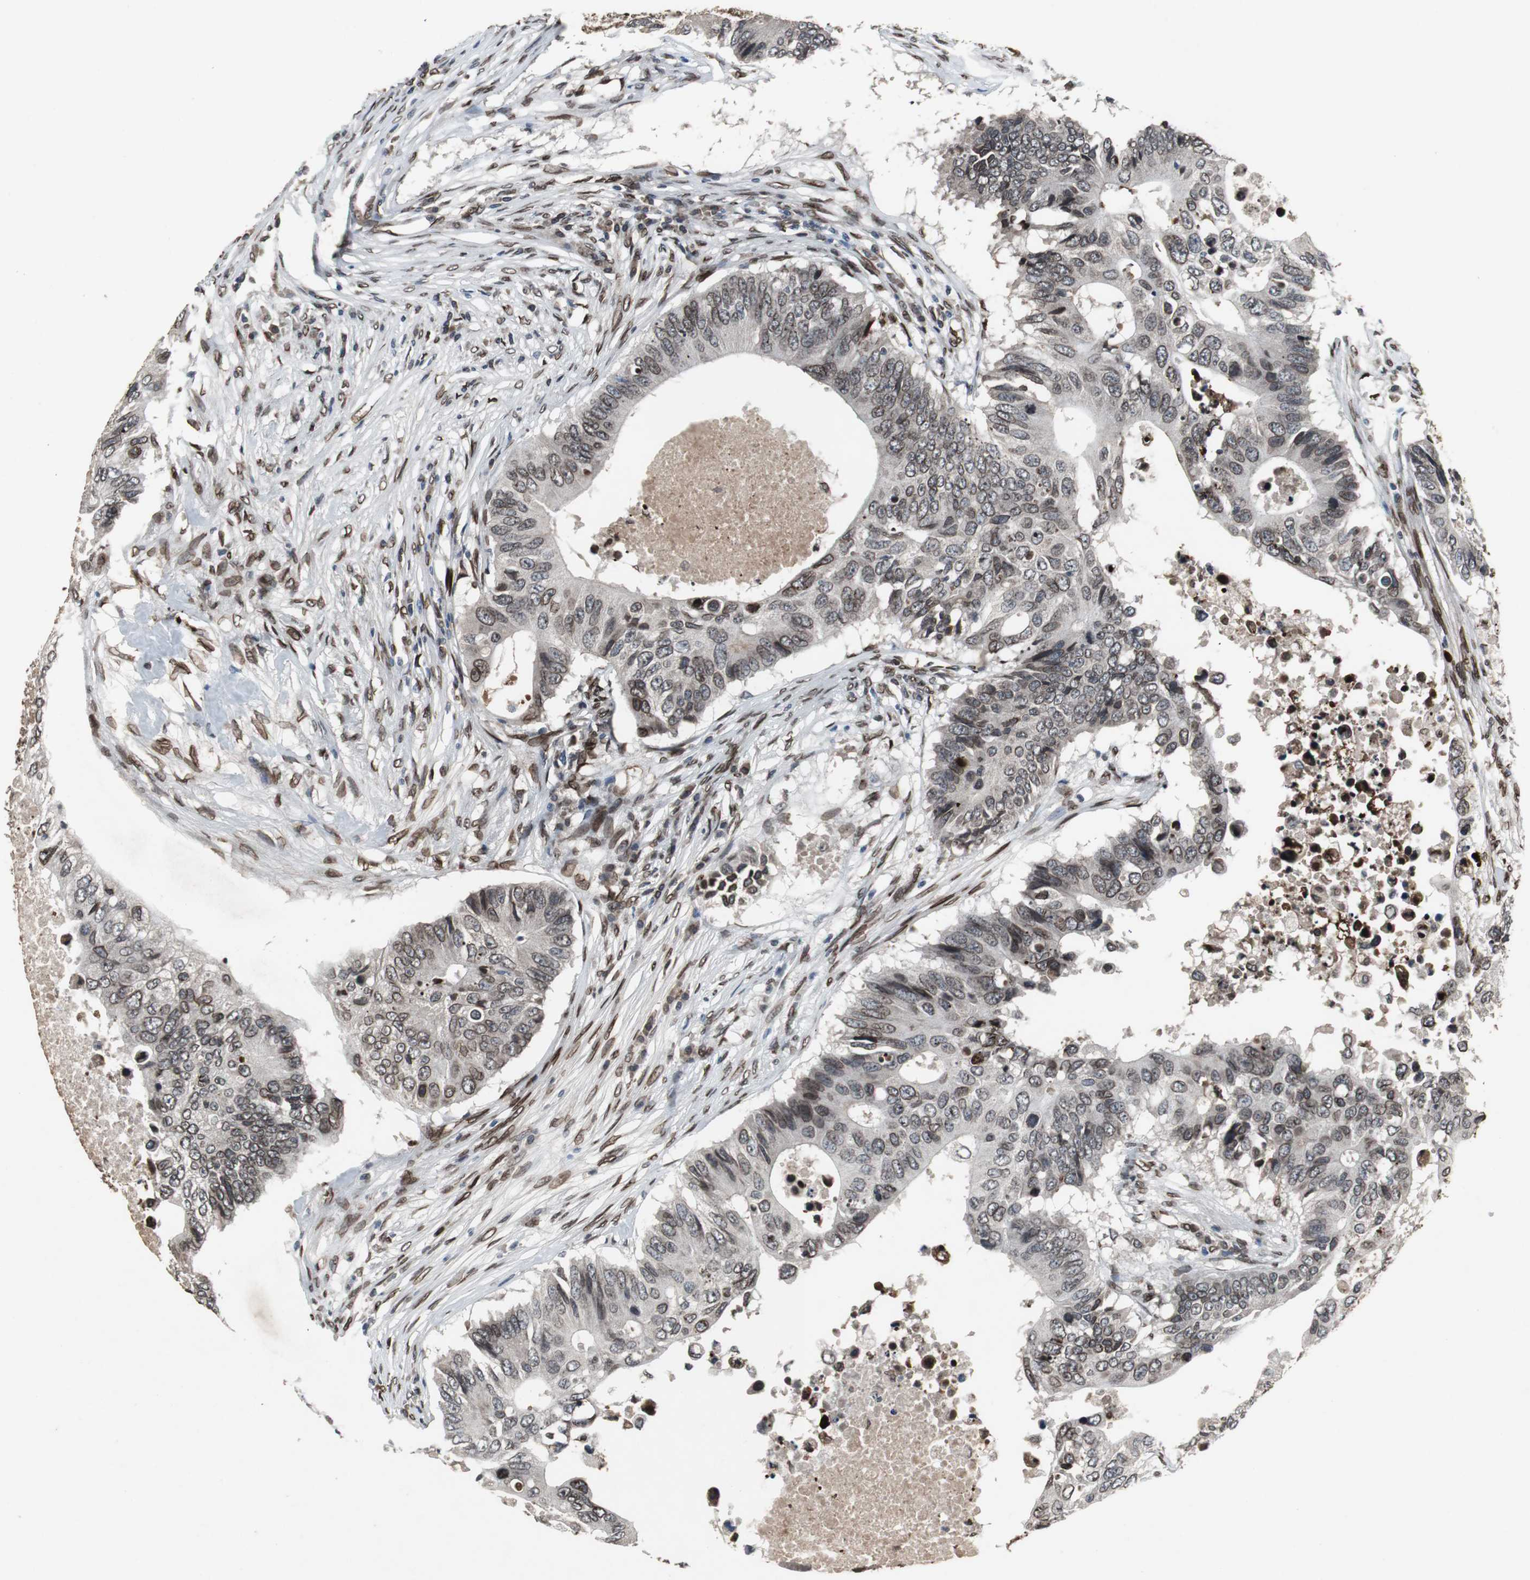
{"staining": {"intensity": "strong", "quantity": "25%-75%", "location": "cytoplasmic/membranous,nuclear"}, "tissue": "colorectal cancer", "cell_type": "Tumor cells", "image_type": "cancer", "snomed": [{"axis": "morphology", "description": "Adenocarcinoma, NOS"}, {"axis": "topography", "description": "Colon"}], "caption": "Protein analysis of adenocarcinoma (colorectal) tissue displays strong cytoplasmic/membranous and nuclear expression in approximately 25%-75% of tumor cells. The staining is performed using DAB (3,3'-diaminobenzidine) brown chromogen to label protein expression. The nuclei are counter-stained blue using hematoxylin.", "gene": "LMNA", "patient": {"sex": "male", "age": 71}}